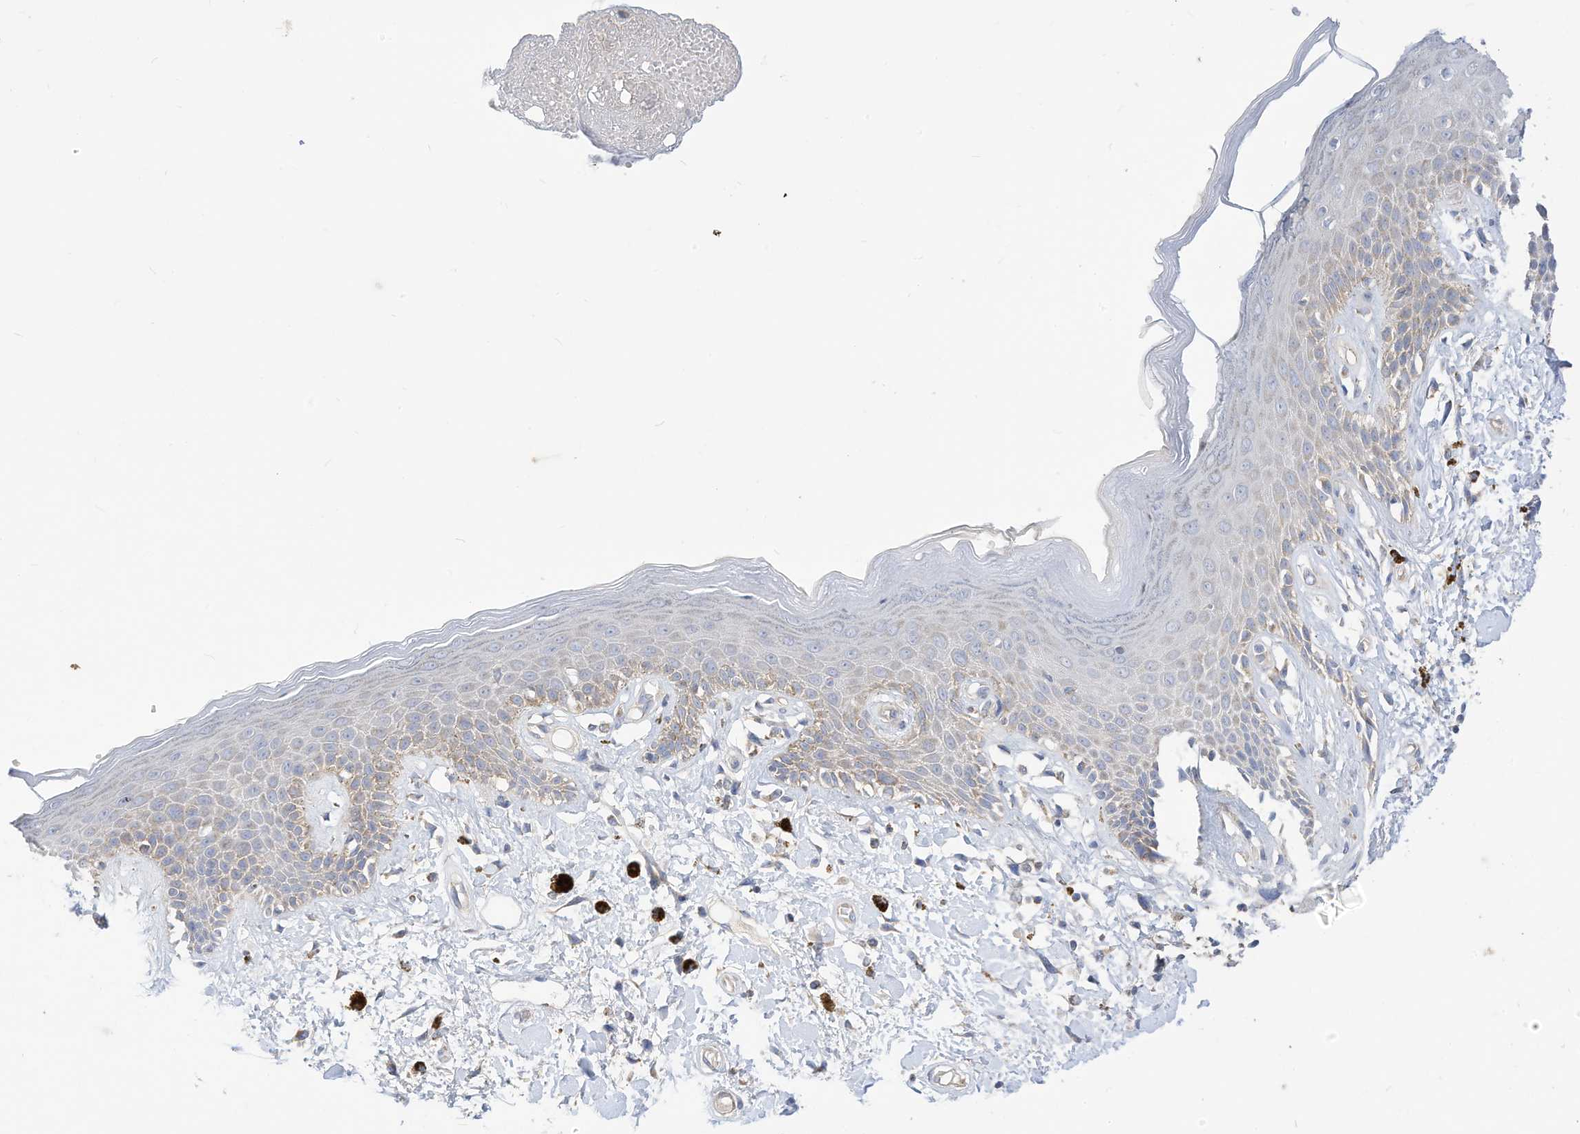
{"staining": {"intensity": "moderate", "quantity": "<25%", "location": "cytoplasmic/membranous"}, "tissue": "skin", "cell_type": "Epidermal cells", "image_type": "normal", "snomed": [{"axis": "morphology", "description": "Normal tissue, NOS"}, {"axis": "topography", "description": "Anal"}], "caption": "The immunohistochemical stain highlights moderate cytoplasmic/membranous positivity in epidermal cells of benign skin.", "gene": "RHOH", "patient": {"sex": "female", "age": 78}}